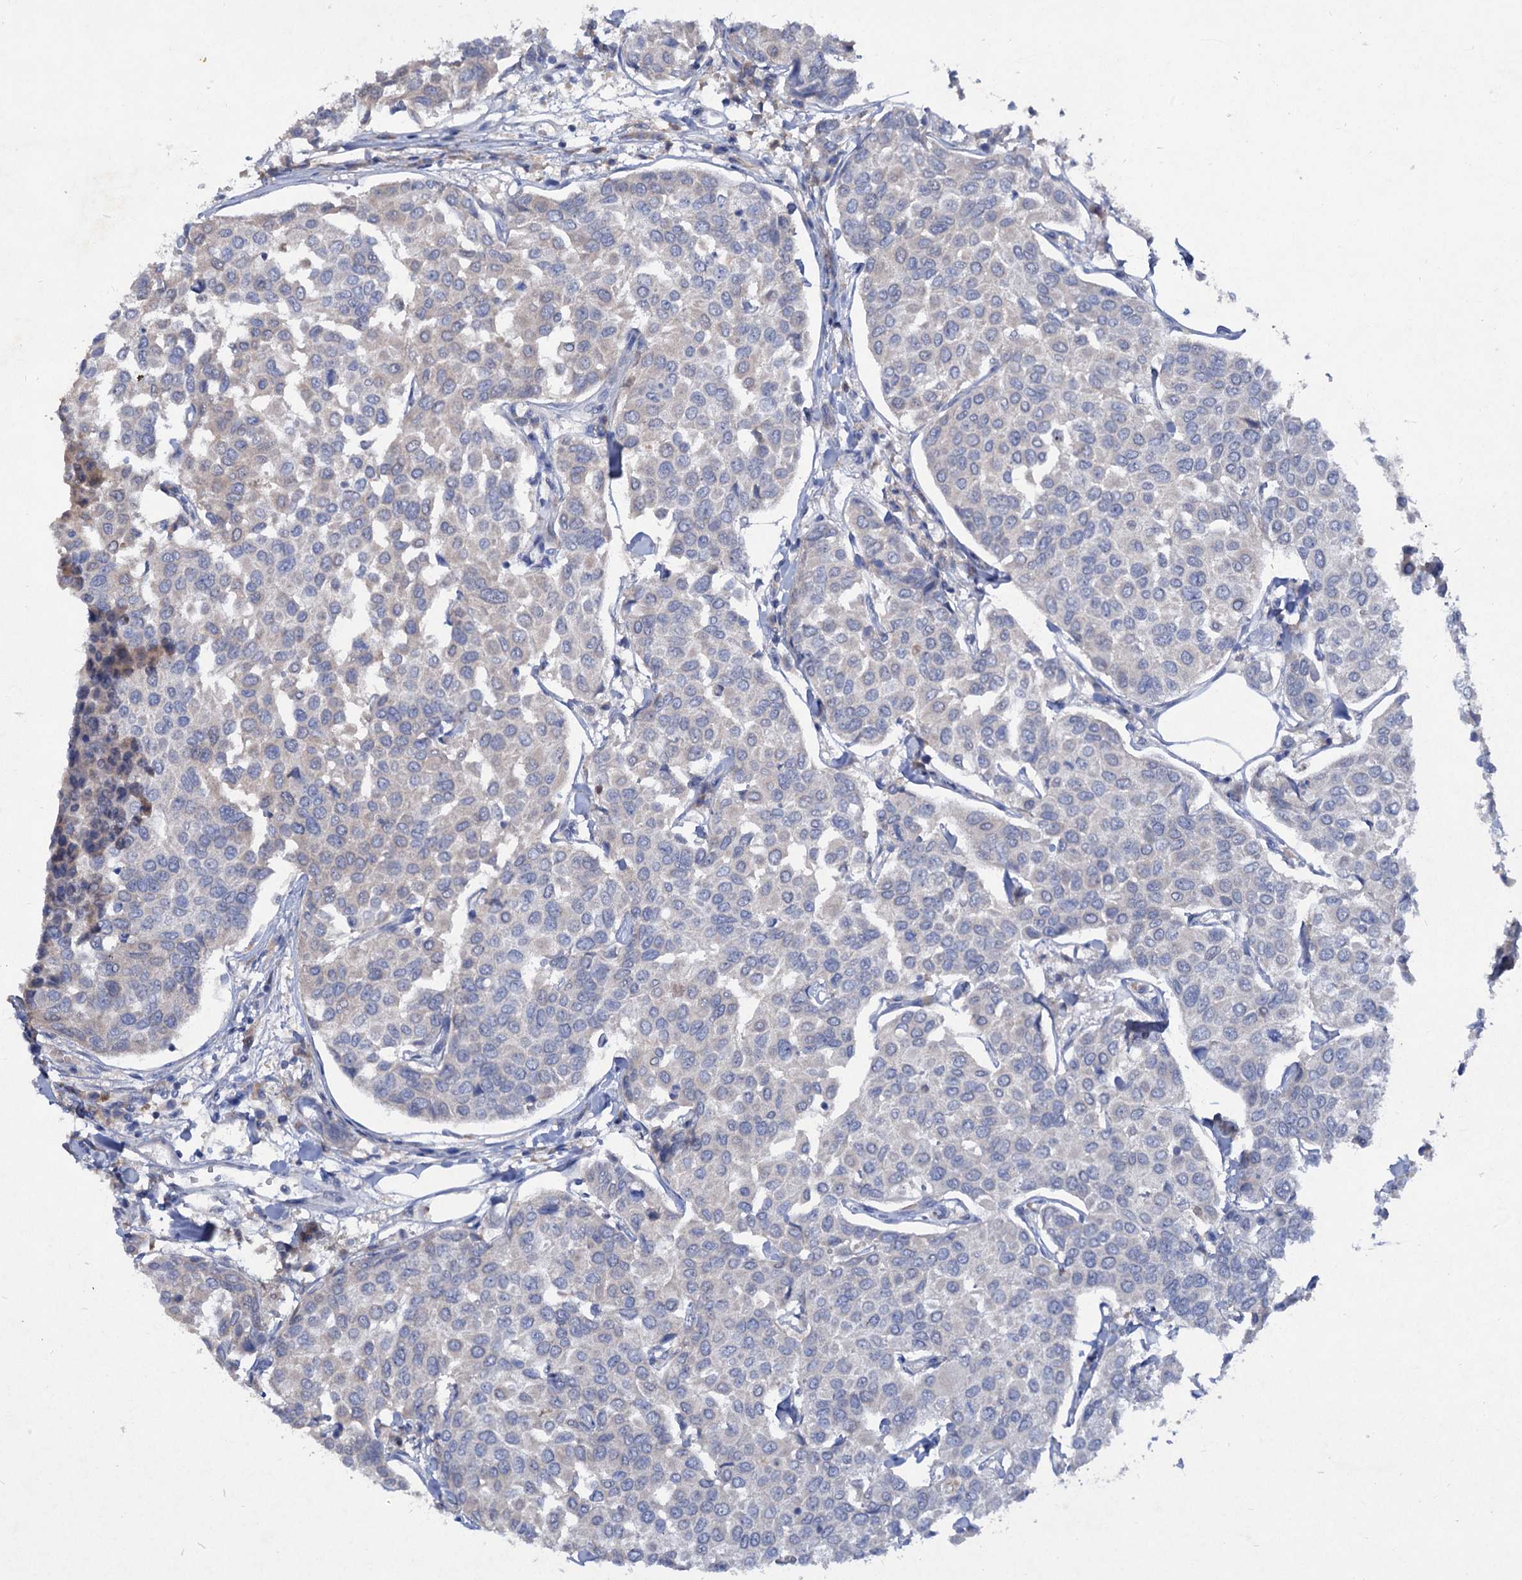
{"staining": {"intensity": "negative", "quantity": "none", "location": "none"}, "tissue": "breast cancer", "cell_type": "Tumor cells", "image_type": "cancer", "snomed": [{"axis": "morphology", "description": "Duct carcinoma"}, {"axis": "topography", "description": "Breast"}], "caption": "An image of human breast cancer is negative for staining in tumor cells.", "gene": "ATP4A", "patient": {"sex": "female", "age": 55}}